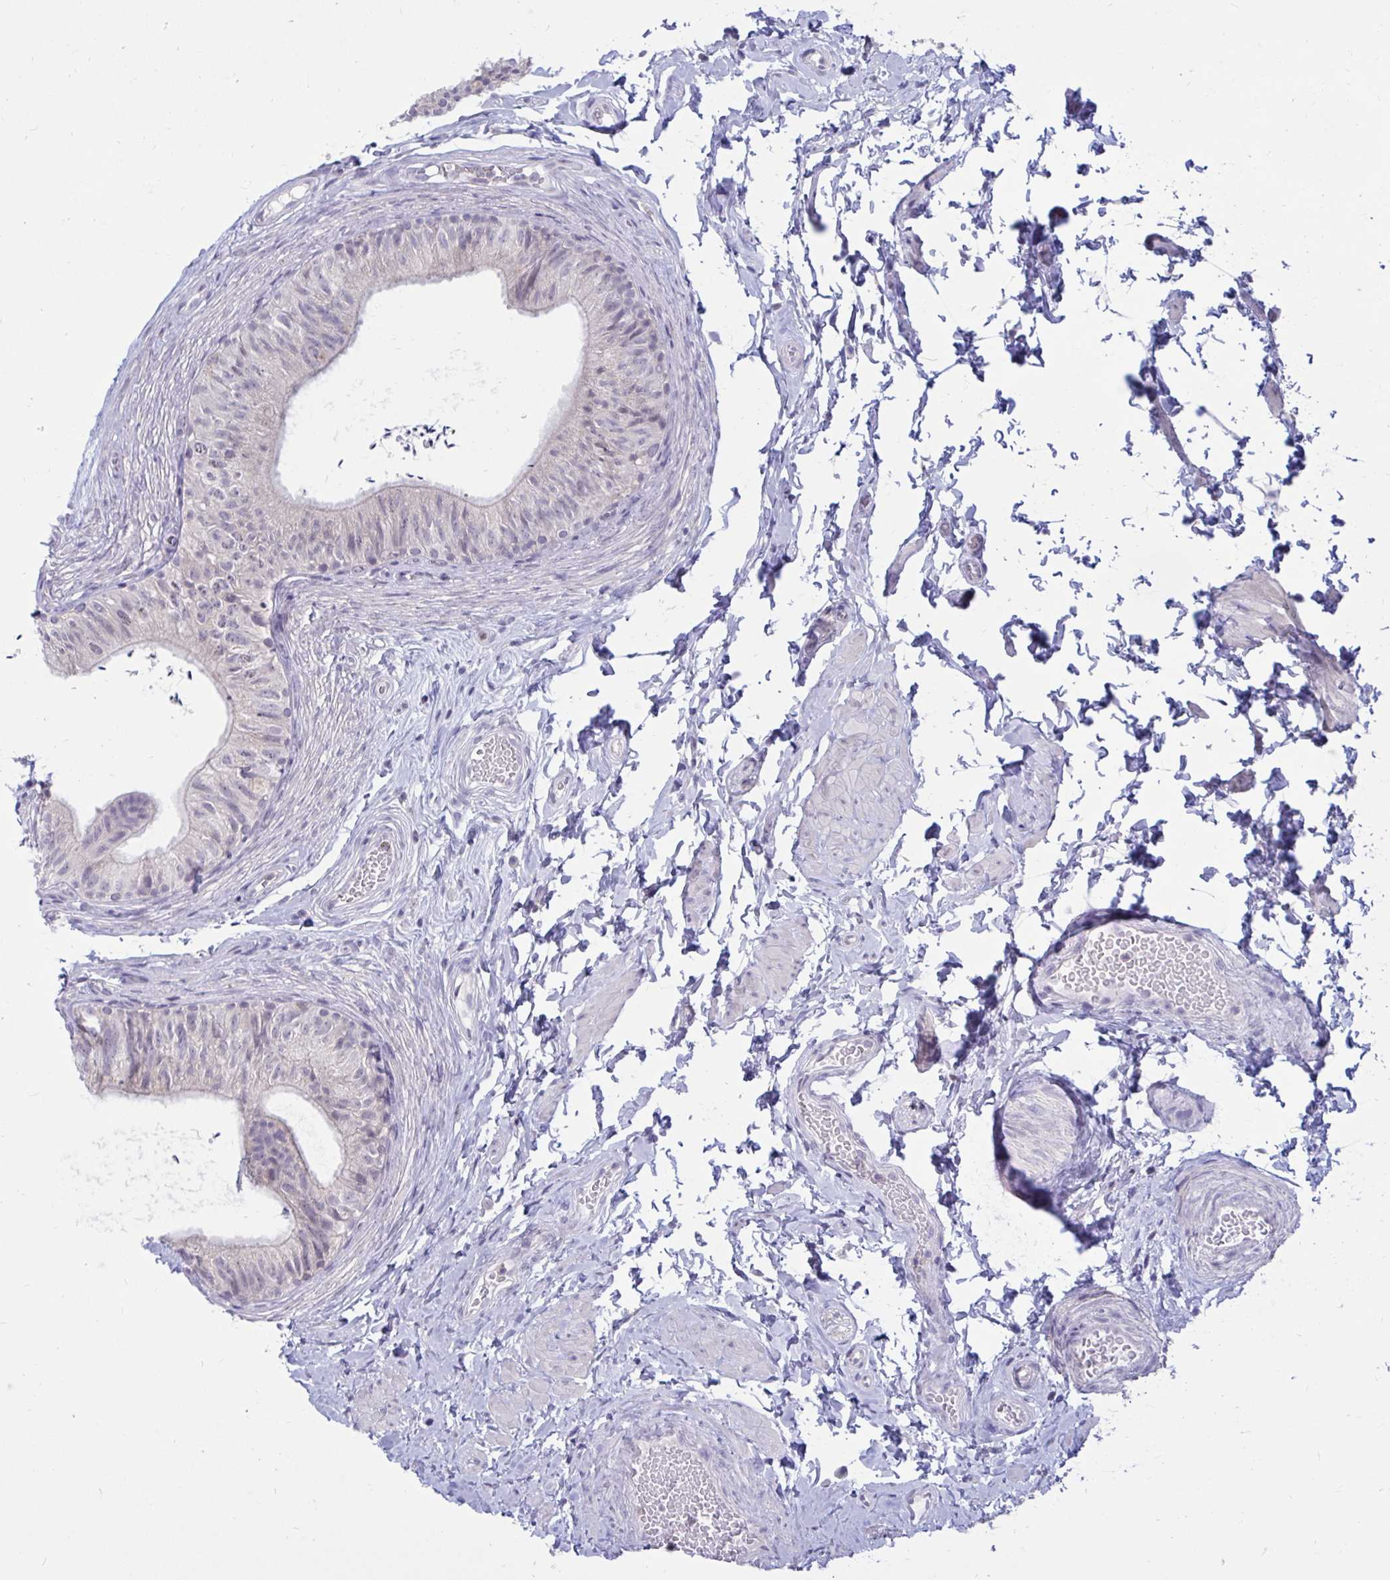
{"staining": {"intensity": "negative", "quantity": "none", "location": "none"}, "tissue": "epididymis", "cell_type": "Glandular cells", "image_type": "normal", "snomed": [{"axis": "morphology", "description": "Normal tissue, NOS"}, {"axis": "topography", "description": "Epididymis, spermatic cord, NOS"}, {"axis": "topography", "description": "Epididymis"}, {"axis": "topography", "description": "Peripheral nerve tissue"}], "caption": "This is a photomicrograph of IHC staining of normal epididymis, which shows no expression in glandular cells.", "gene": "ARPP19", "patient": {"sex": "male", "age": 29}}